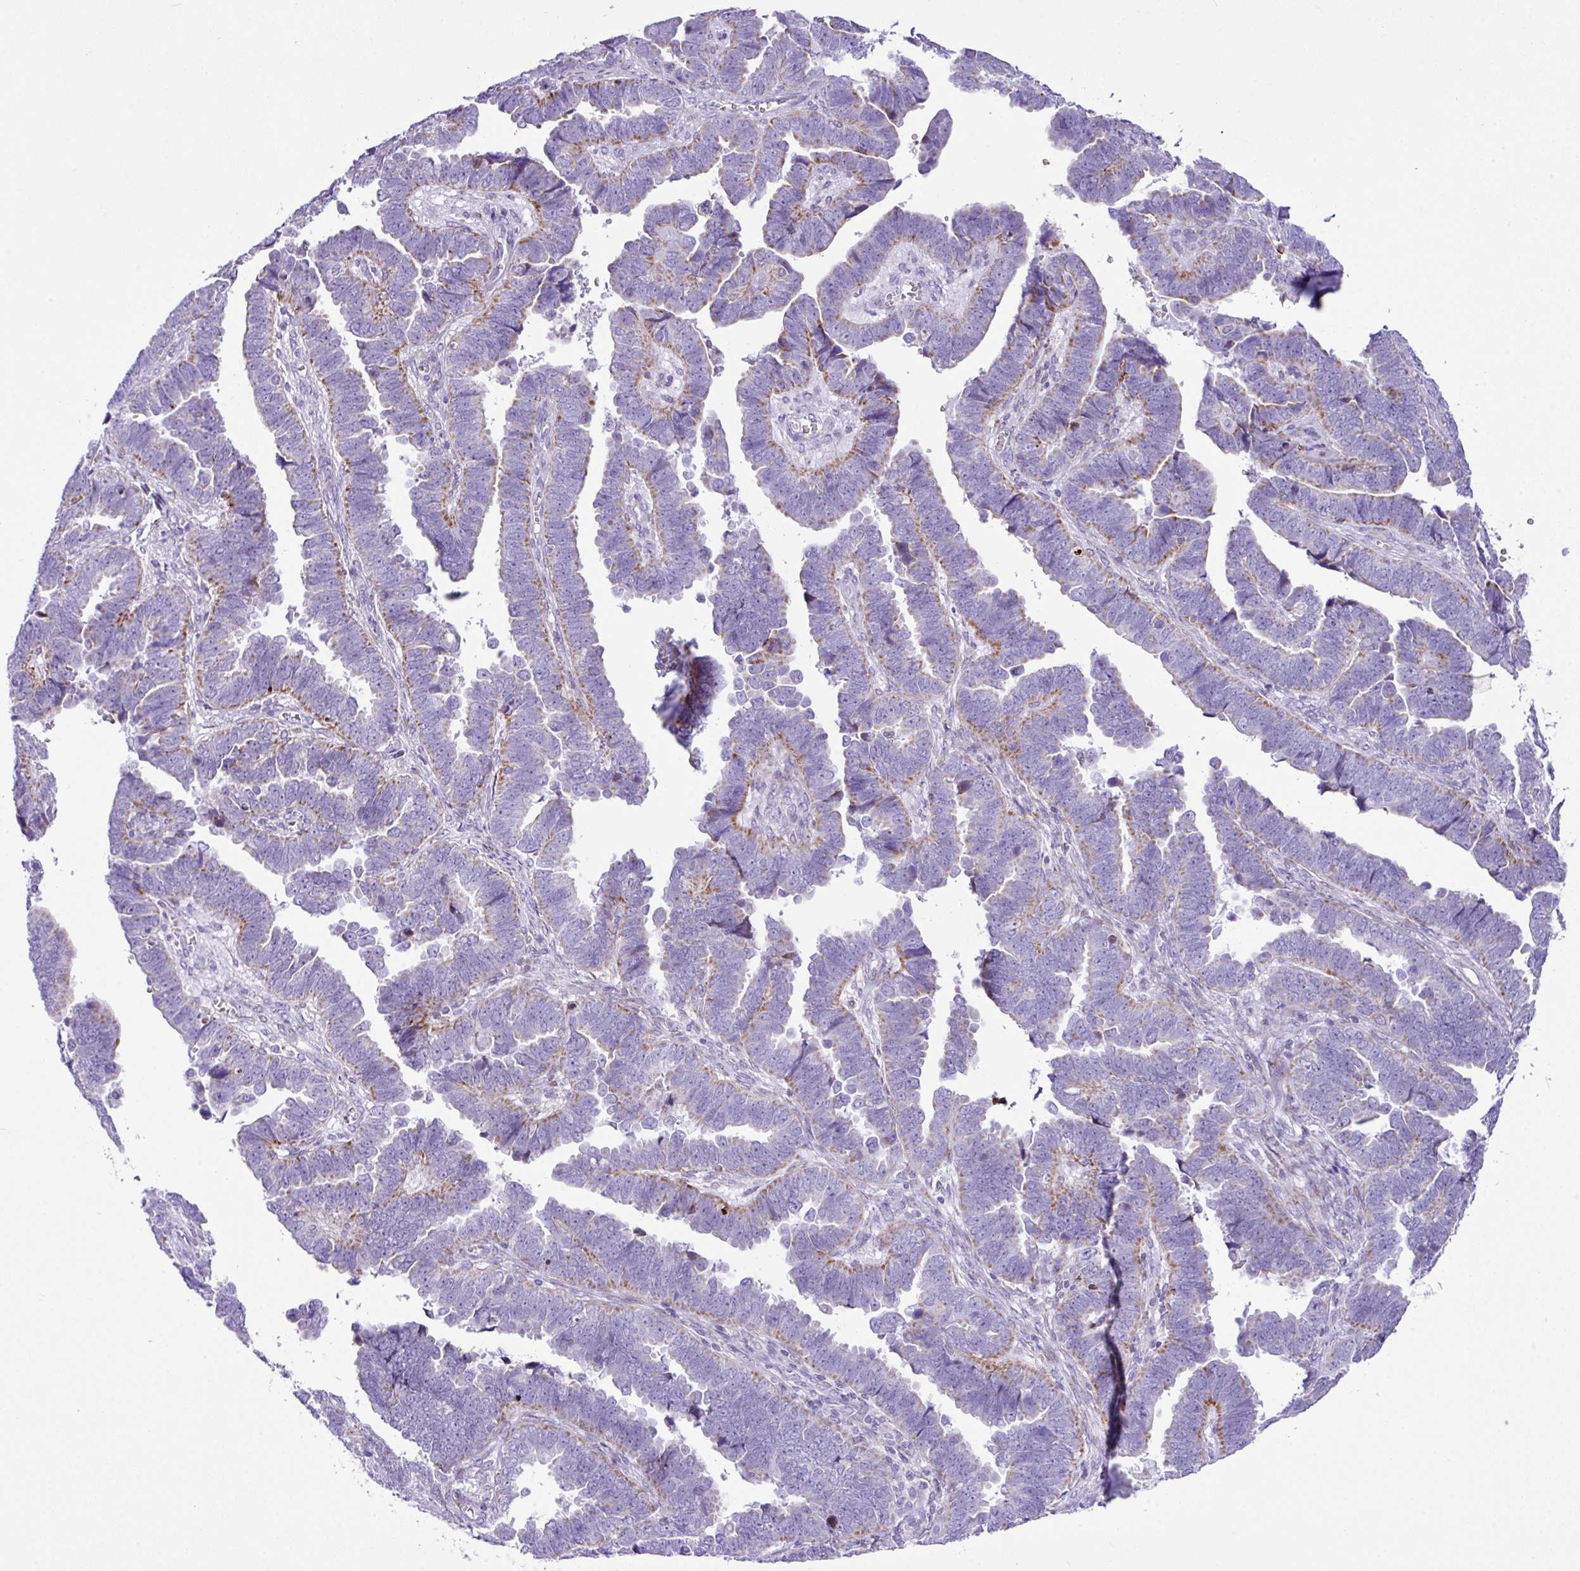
{"staining": {"intensity": "moderate", "quantity": "<25%", "location": "cytoplasmic/membranous"}, "tissue": "endometrial cancer", "cell_type": "Tumor cells", "image_type": "cancer", "snomed": [{"axis": "morphology", "description": "Adenocarcinoma, NOS"}, {"axis": "topography", "description": "Endometrium"}], "caption": "This is a micrograph of IHC staining of endometrial cancer (adenocarcinoma), which shows moderate expression in the cytoplasmic/membranous of tumor cells.", "gene": "RCAN2", "patient": {"sex": "female", "age": 75}}